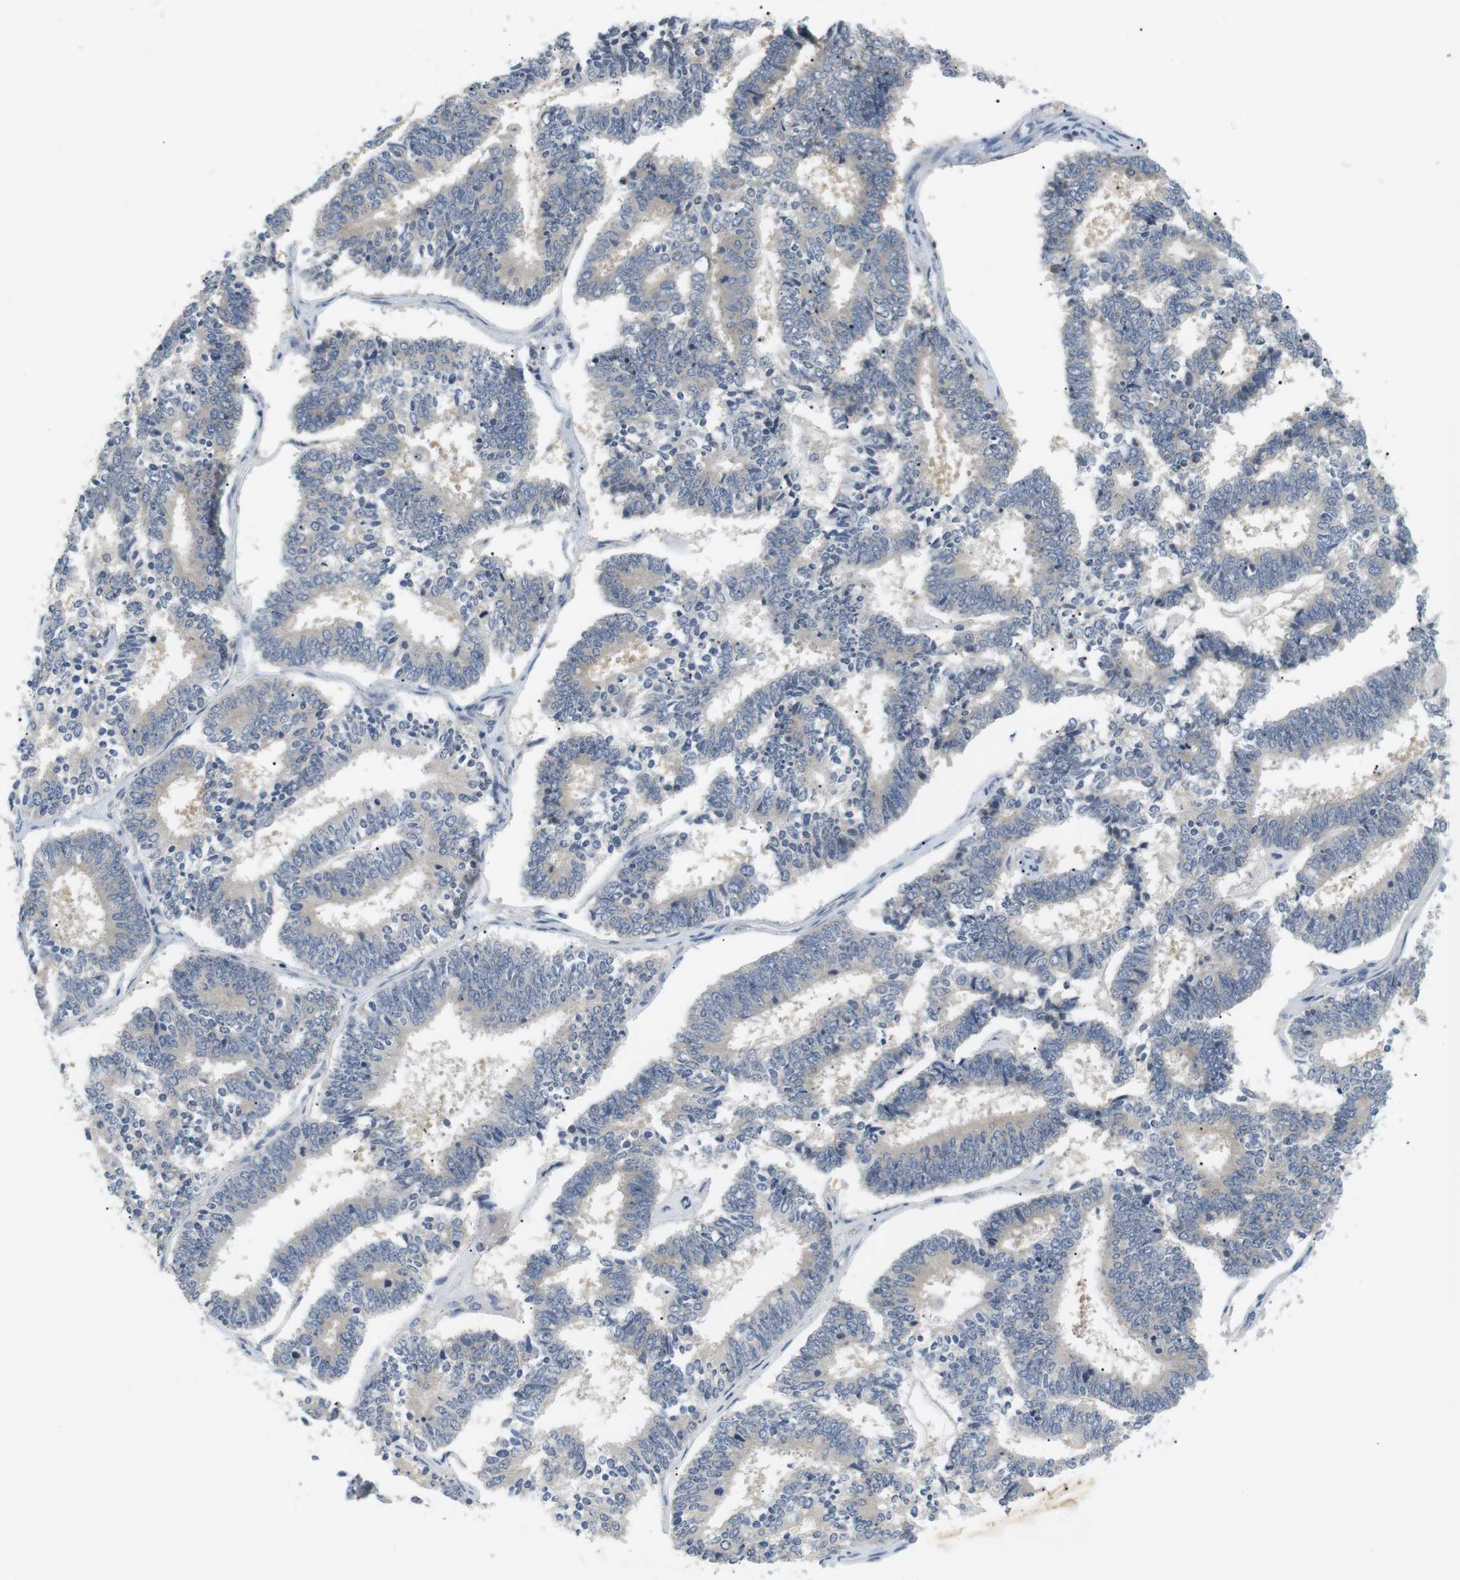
{"staining": {"intensity": "negative", "quantity": "none", "location": "none"}, "tissue": "endometrial cancer", "cell_type": "Tumor cells", "image_type": "cancer", "snomed": [{"axis": "morphology", "description": "Adenocarcinoma, NOS"}, {"axis": "topography", "description": "Endometrium"}], "caption": "Endometrial cancer (adenocarcinoma) stained for a protein using IHC exhibits no positivity tumor cells.", "gene": "EVA1C", "patient": {"sex": "female", "age": 70}}